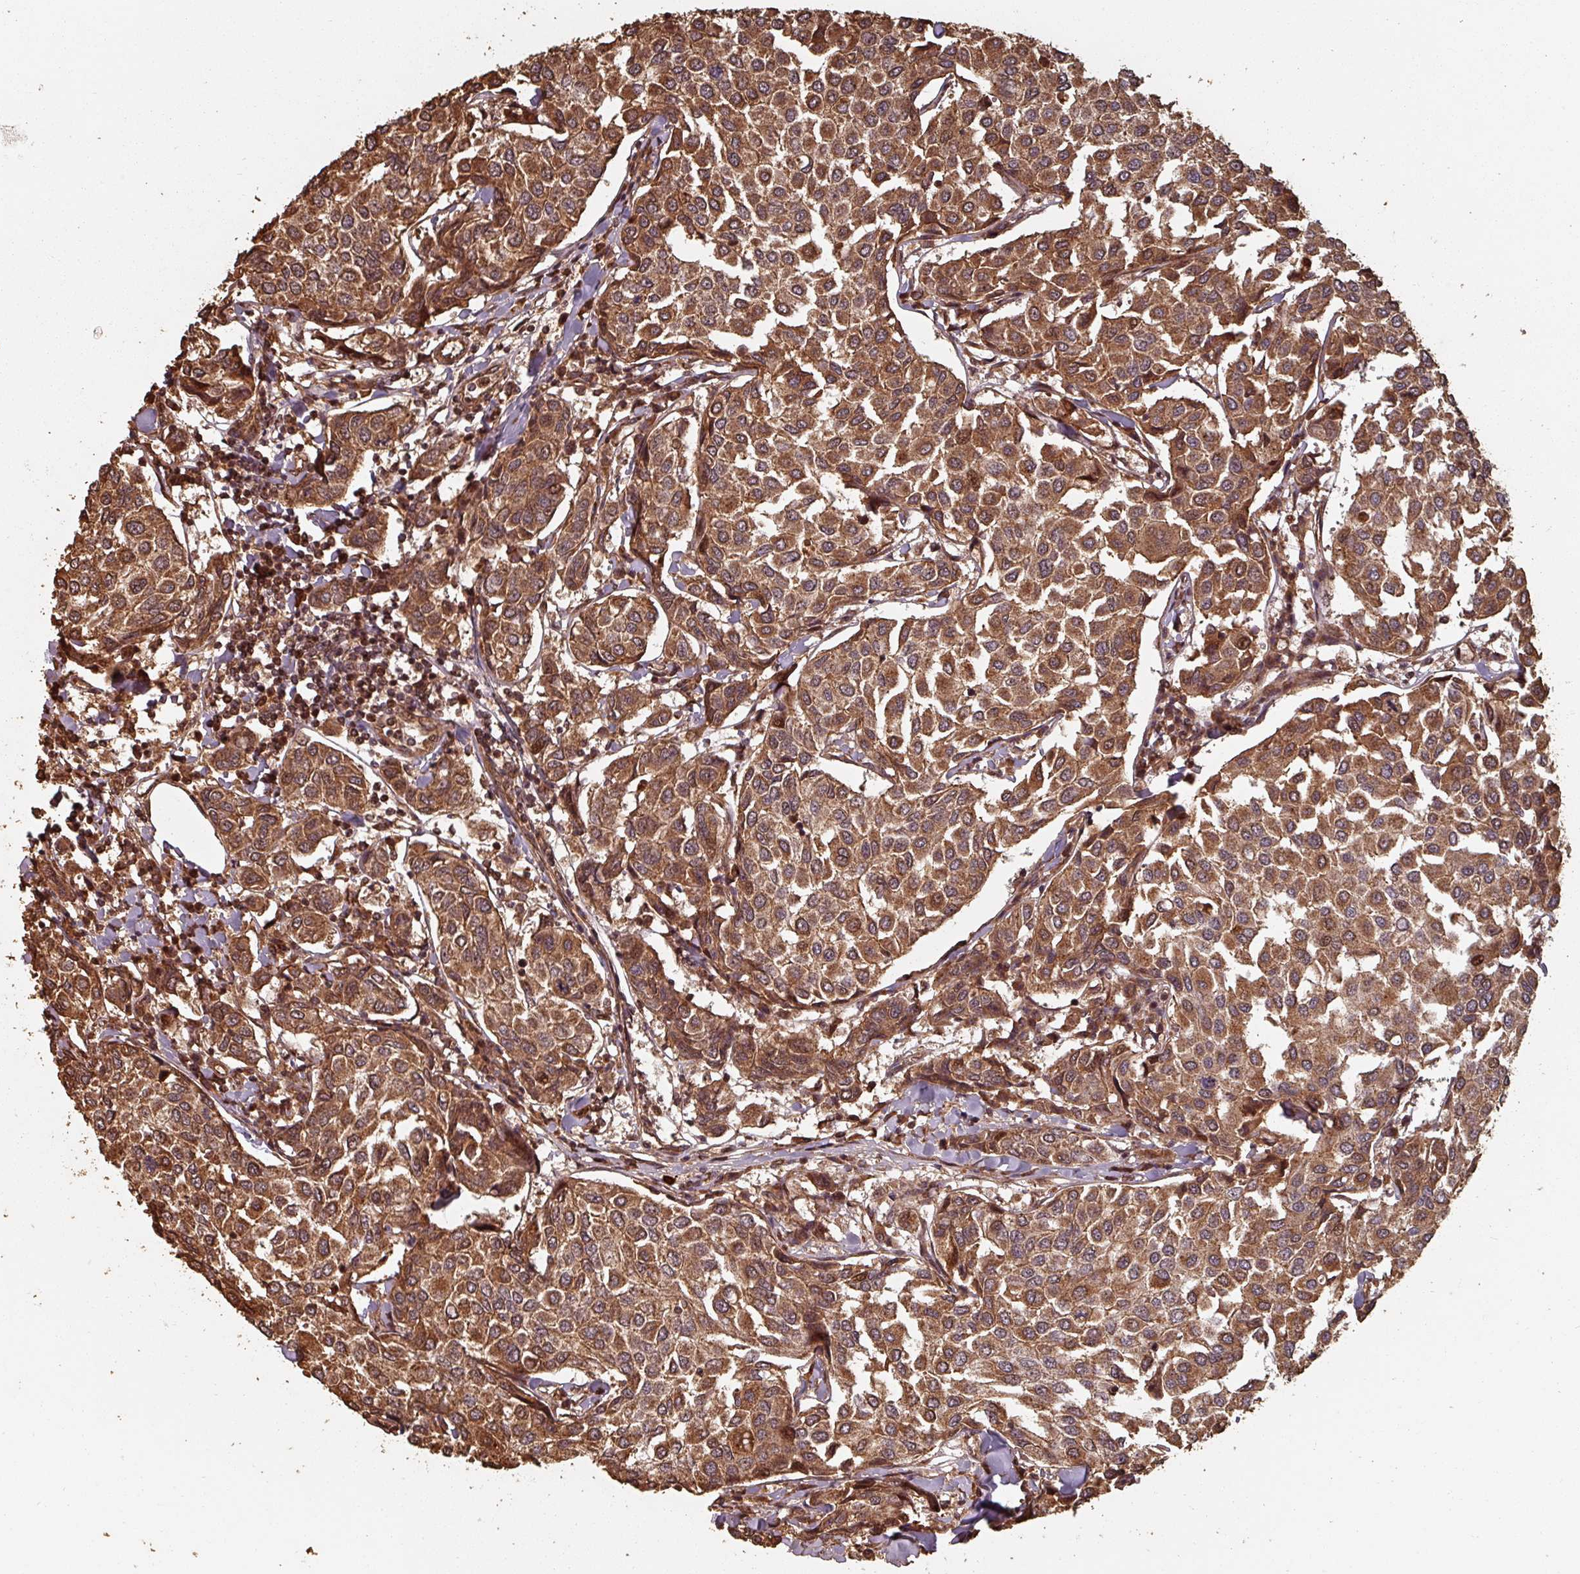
{"staining": {"intensity": "strong", "quantity": ">75%", "location": "cytoplasmic/membranous"}, "tissue": "breast cancer", "cell_type": "Tumor cells", "image_type": "cancer", "snomed": [{"axis": "morphology", "description": "Duct carcinoma"}, {"axis": "topography", "description": "Breast"}], "caption": "This is a micrograph of immunohistochemistry (IHC) staining of breast cancer, which shows strong expression in the cytoplasmic/membranous of tumor cells.", "gene": "EID1", "patient": {"sex": "female", "age": 55}}